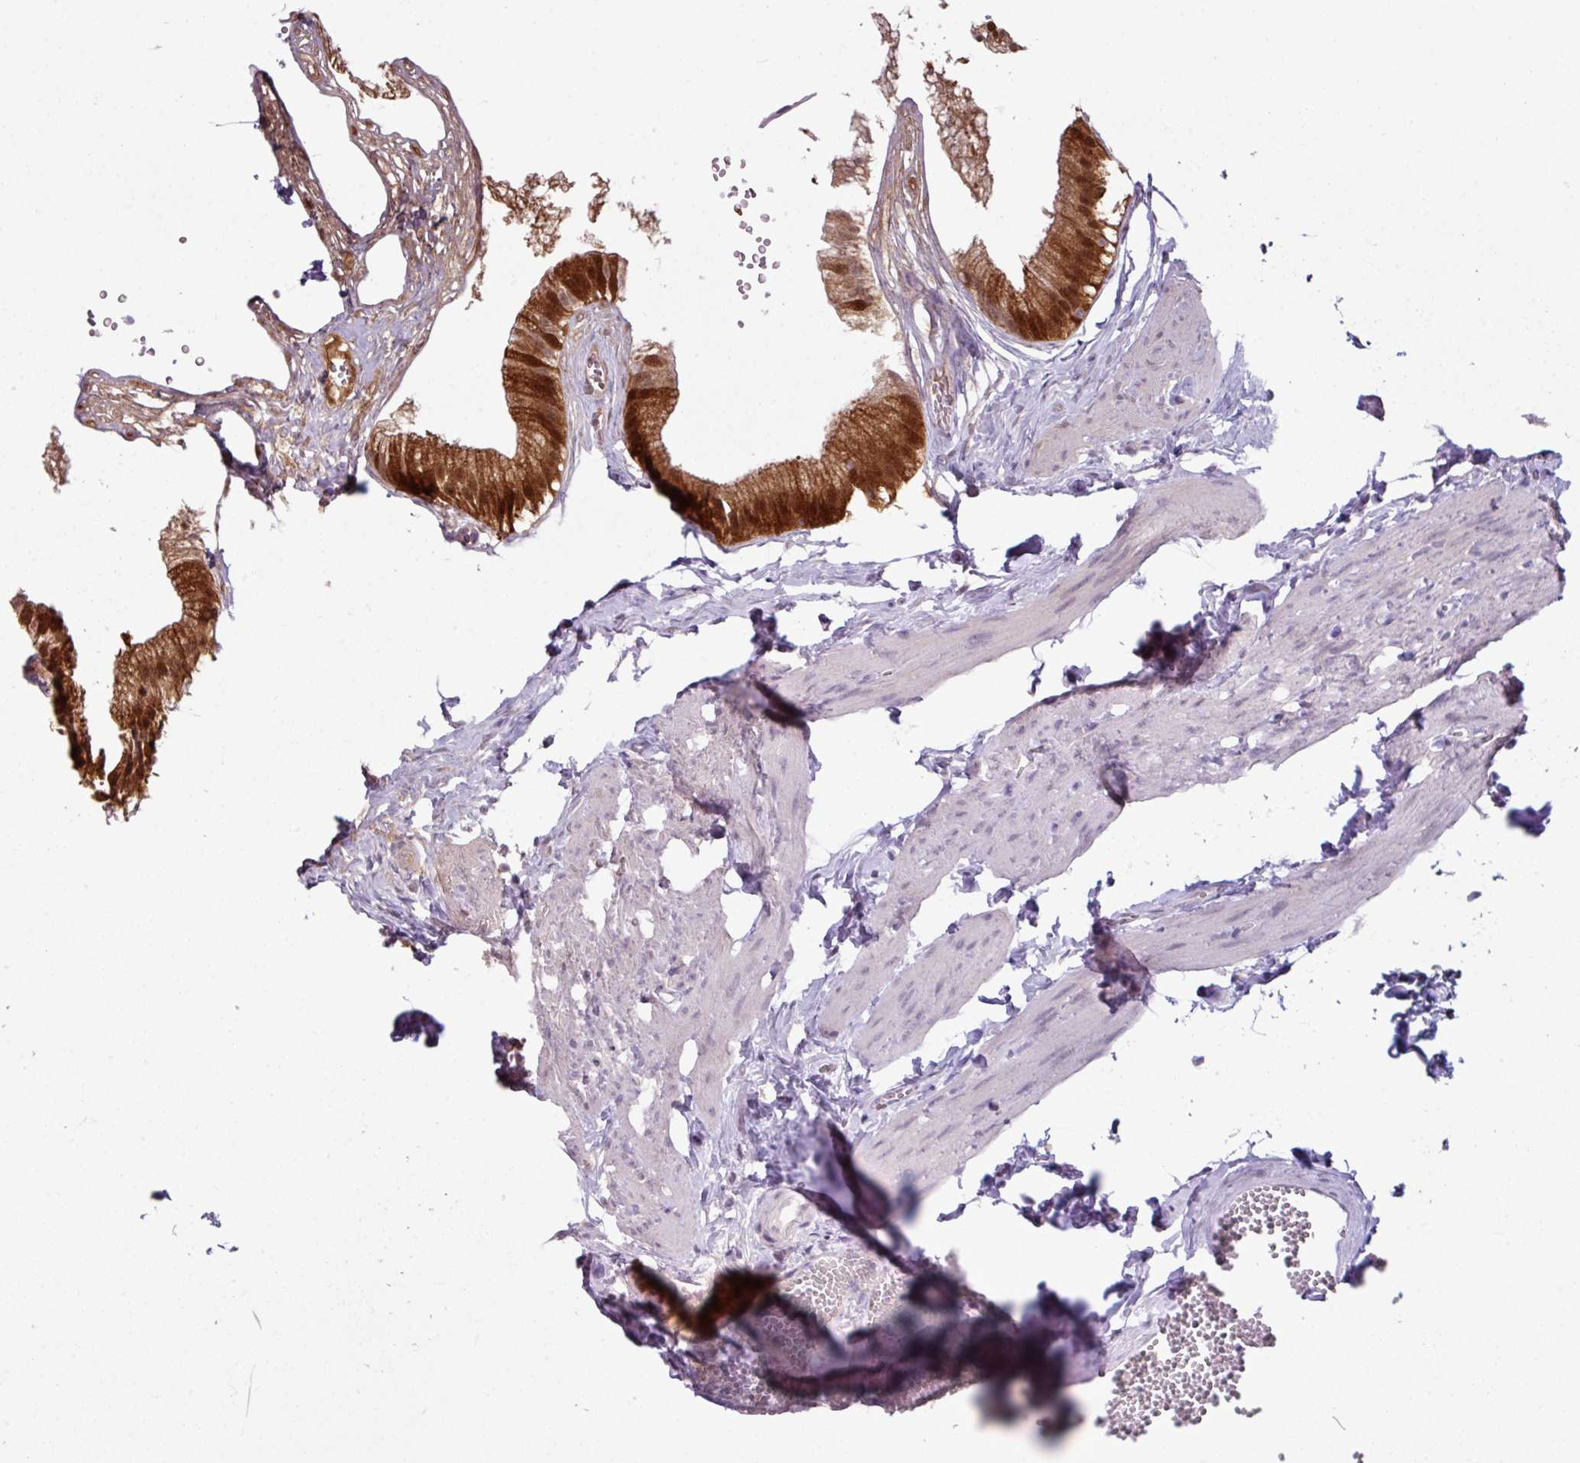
{"staining": {"intensity": "strong", "quantity": ">75%", "location": "cytoplasmic/membranous,nuclear"}, "tissue": "gallbladder", "cell_type": "Glandular cells", "image_type": "normal", "snomed": [{"axis": "morphology", "description": "Normal tissue, NOS"}, {"axis": "topography", "description": "Gallbladder"}], "caption": "DAB (3,3'-diaminobenzidine) immunohistochemical staining of benign human gallbladder displays strong cytoplasmic/membranous,nuclear protein positivity in approximately >75% of glandular cells. (Stains: DAB in brown, nuclei in blue, Microscopy: brightfield microscopy at high magnification).", "gene": "TTLL12", "patient": {"sex": "female", "age": 54}}